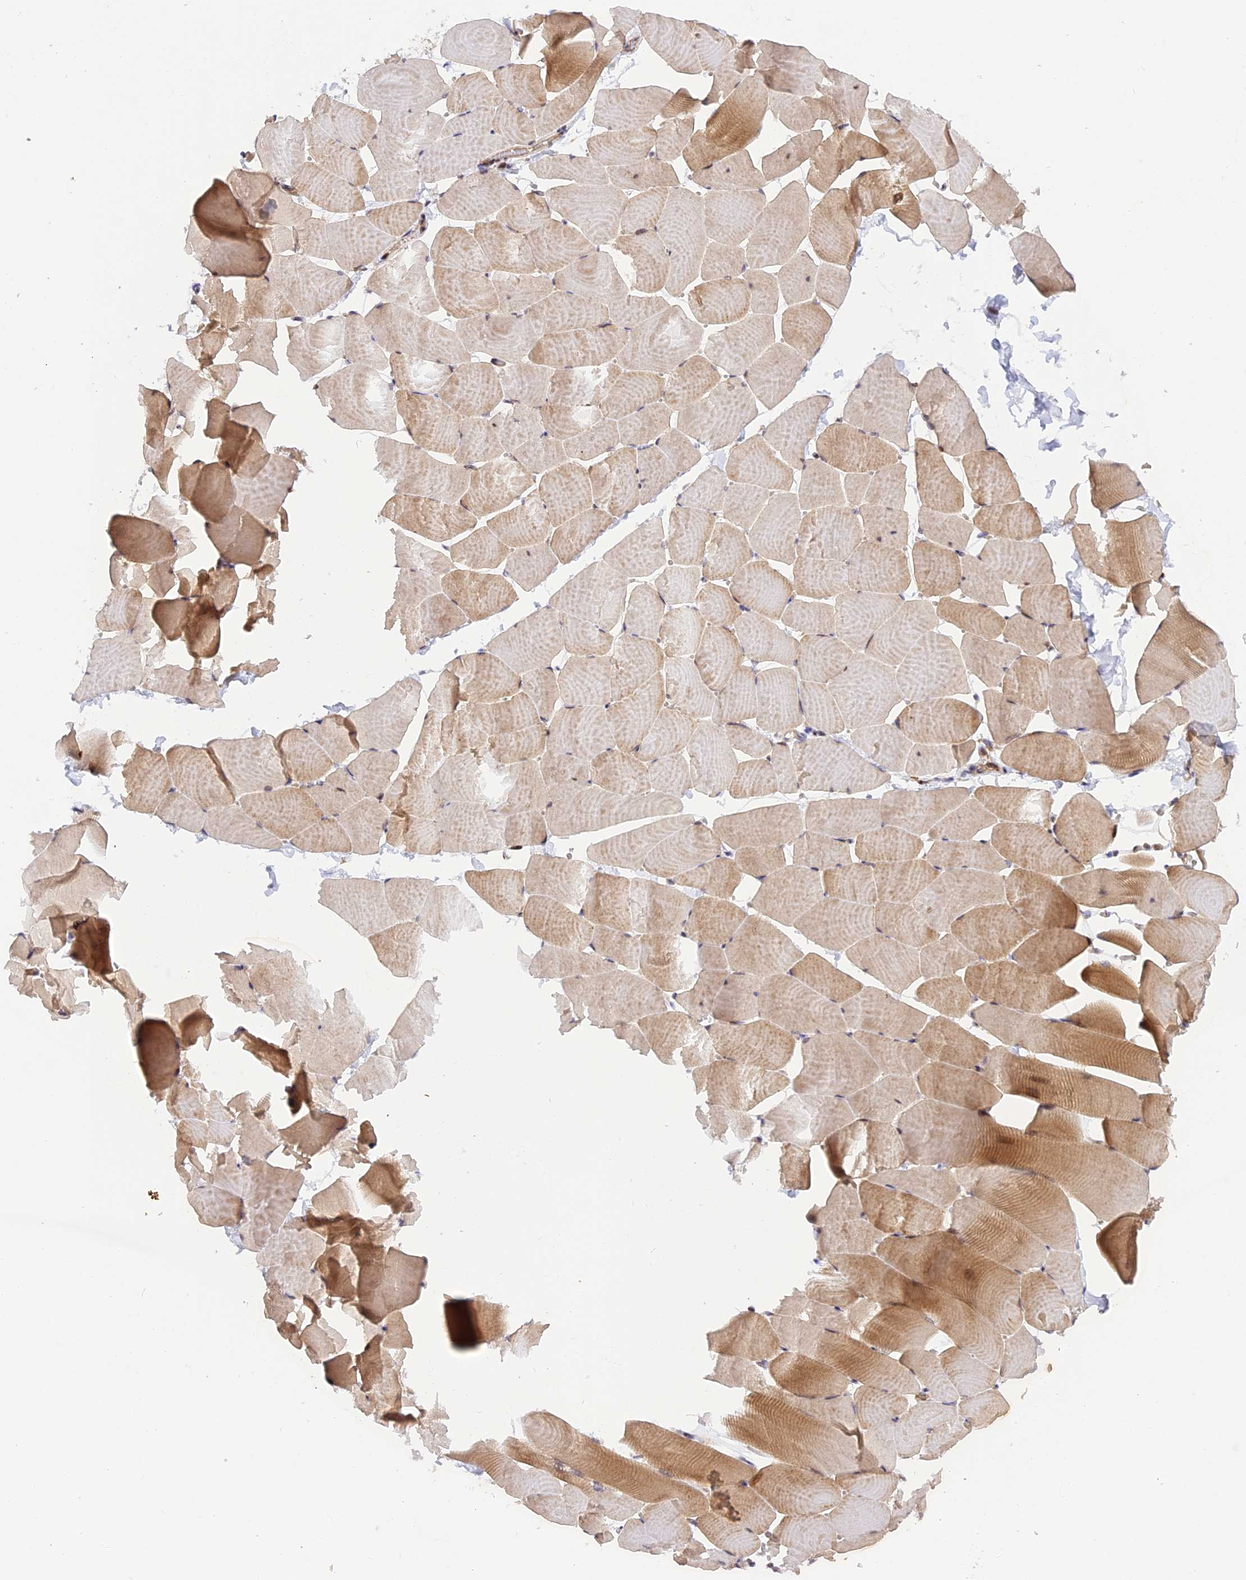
{"staining": {"intensity": "moderate", "quantity": "25%-75%", "location": "cytoplasmic/membranous,nuclear"}, "tissue": "skeletal muscle", "cell_type": "Myocytes", "image_type": "normal", "snomed": [{"axis": "morphology", "description": "Normal tissue, NOS"}, {"axis": "topography", "description": "Skeletal muscle"}], "caption": "A micrograph showing moderate cytoplasmic/membranous,nuclear positivity in about 25%-75% of myocytes in benign skeletal muscle, as visualized by brown immunohistochemical staining.", "gene": "SAMD4A", "patient": {"sex": "male", "age": 25}}